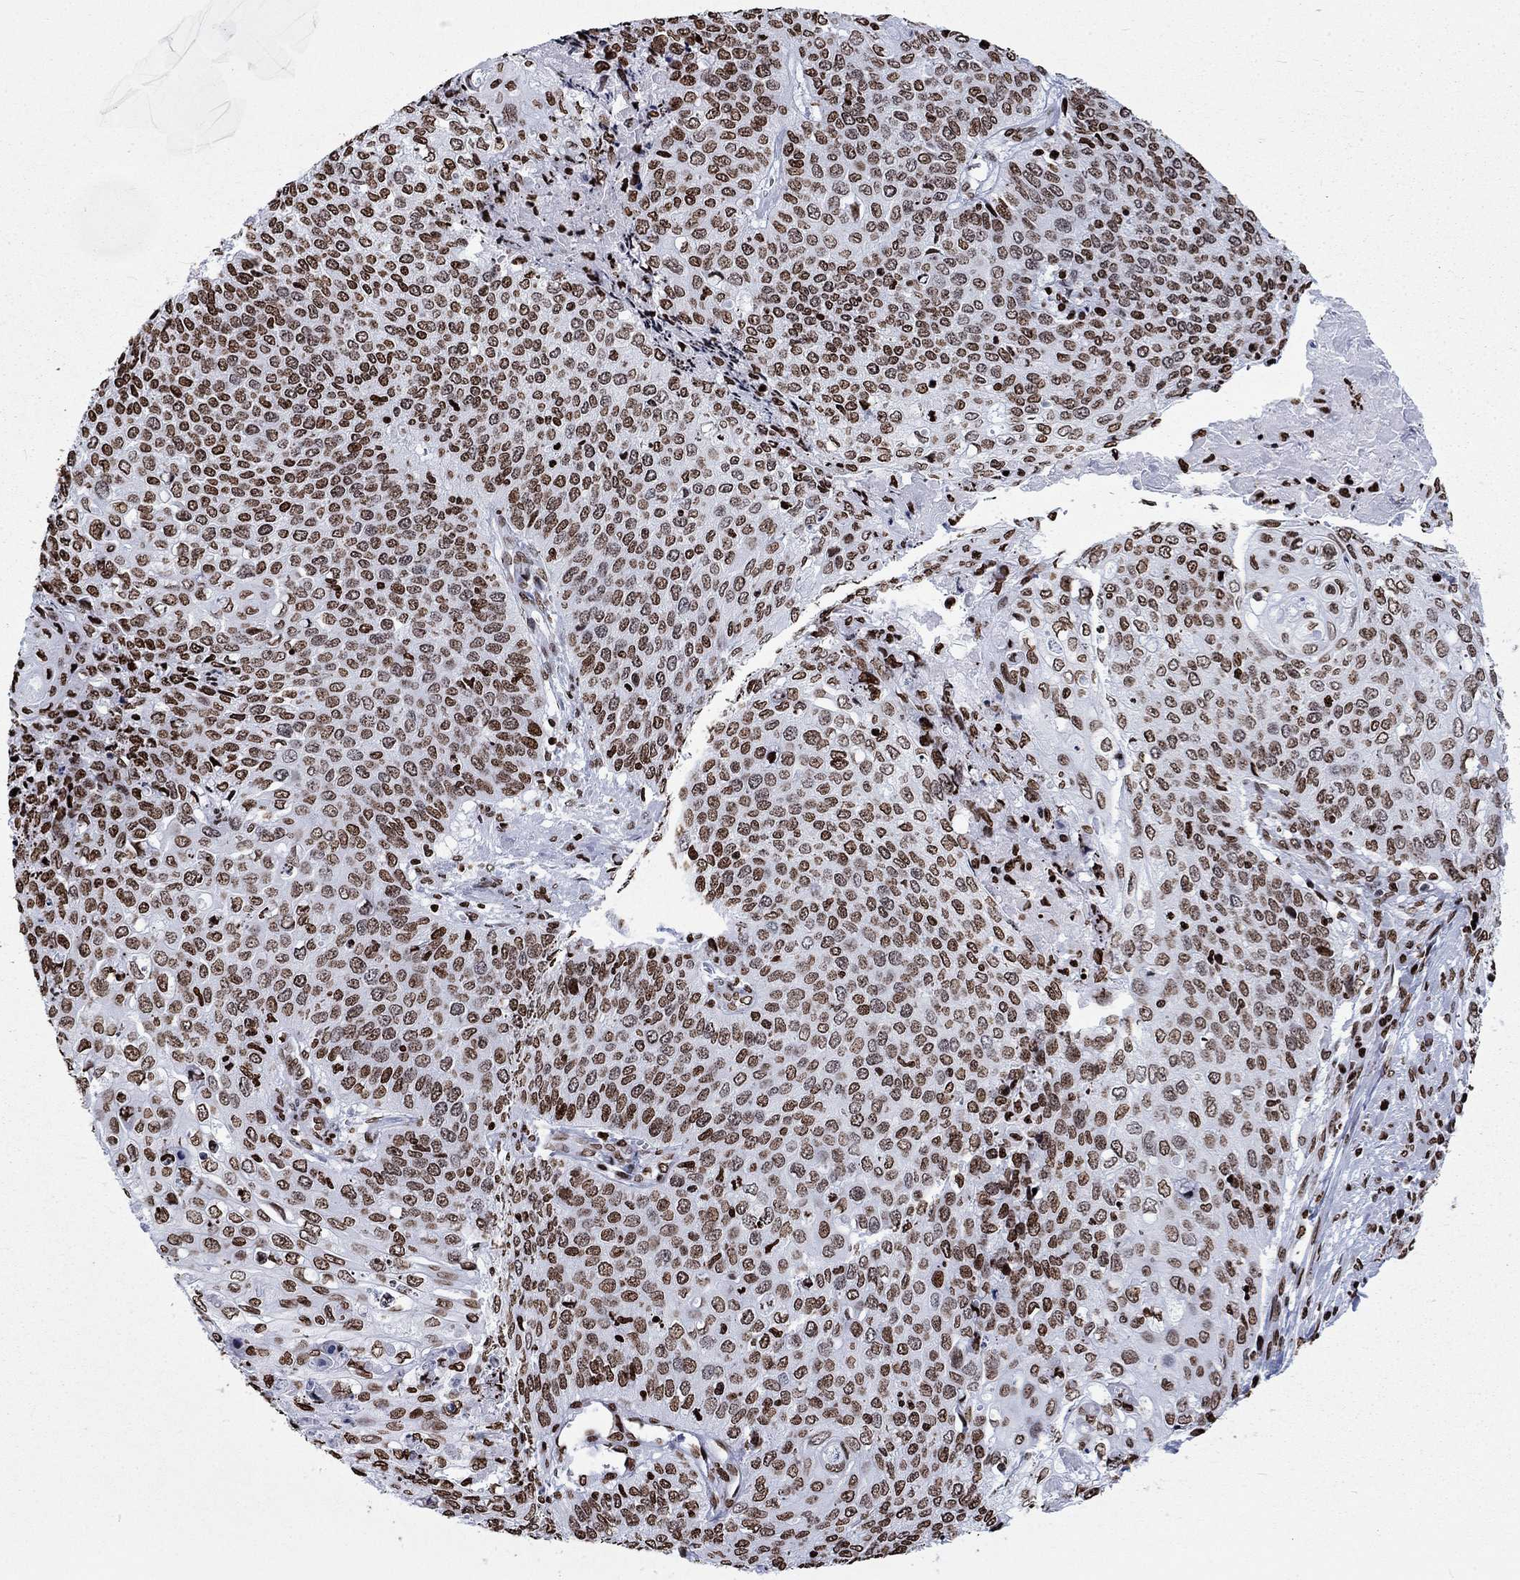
{"staining": {"intensity": "strong", "quantity": "25%-75%", "location": "nuclear"}, "tissue": "cervical cancer", "cell_type": "Tumor cells", "image_type": "cancer", "snomed": [{"axis": "morphology", "description": "Squamous cell carcinoma, NOS"}, {"axis": "topography", "description": "Cervix"}], "caption": "Protein staining of cervical squamous cell carcinoma tissue exhibits strong nuclear expression in about 25%-75% of tumor cells.", "gene": "H1-5", "patient": {"sex": "female", "age": 39}}